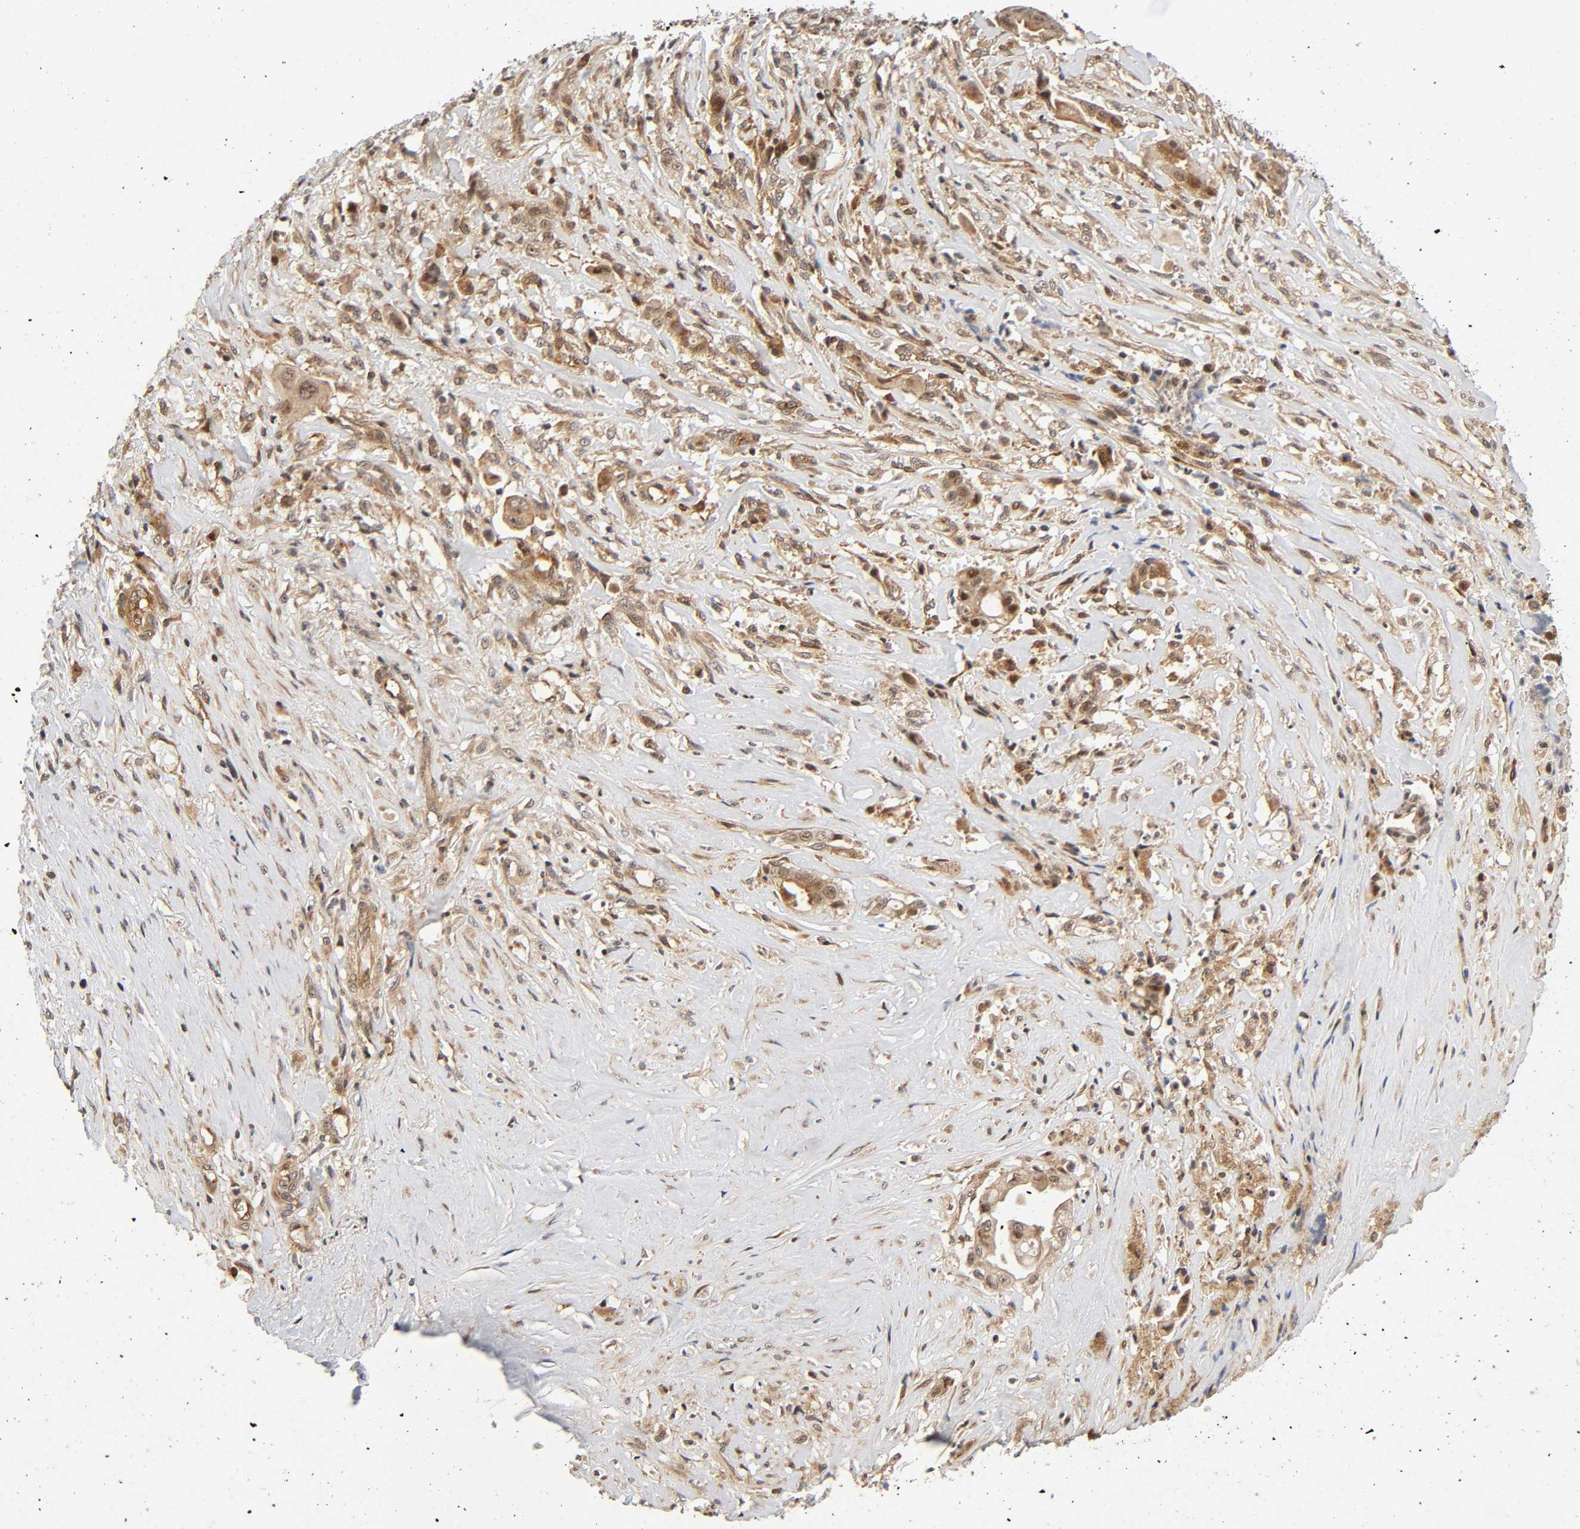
{"staining": {"intensity": "weak", "quantity": ">75%", "location": "cytoplasmic/membranous,nuclear"}, "tissue": "liver cancer", "cell_type": "Tumor cells", "image_type": "cancer", "snomed": [{"axis": "morphology", "description": "Cholangiocarcinoma"}, {"axis": "topography", "description": "Liver"}], "caption": "Tumor cells exhibit weak cytoplasmic/membranous and nuclear expression in approximately >75% of cells in liver cholangiocarcinoma.", "gene": "IQCJ-SCHIP1", "patient": {"sex": "female", "age": 70}}